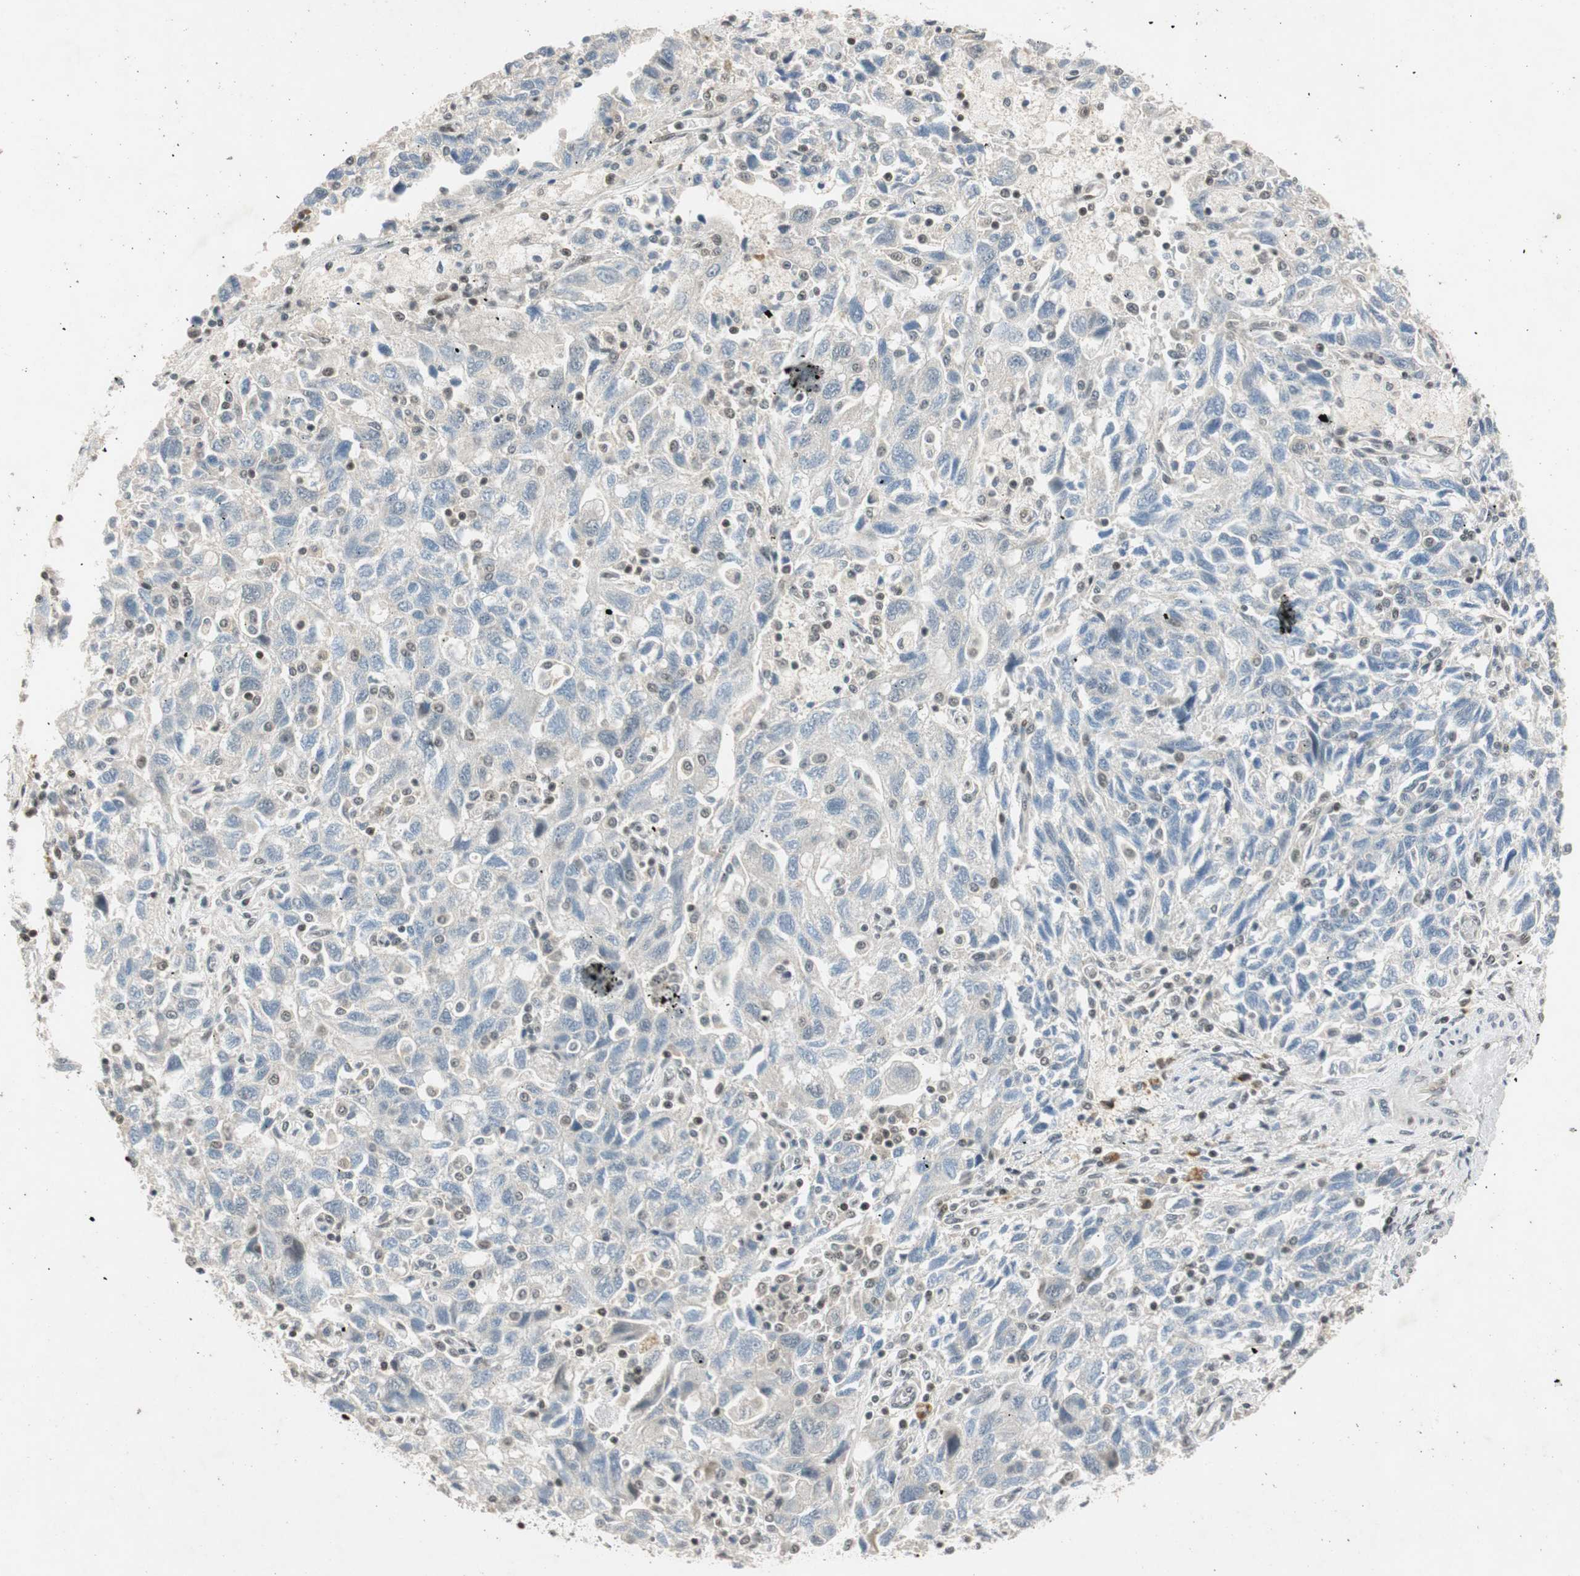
{"staining": {"intensity": "negative", "quantity": "none", "location": "none"}, "tissue": "ovarian cancer", "cell_type": "Tumor cells", "image_type": "cancer", "snomed": [{"axis": "morphology", "description": "Carcinoma, NOS"}, {"axis": "morphology", "description": "Cystadenocarcinoma, serous, NOS"}, {"axis": "topography", "description": "Ovary"}], "caption": "An image of ovarian carcinoma stained for a protein shows no brown staining in tumor cells. Brightfield microscopy of immunohistochemistry stained with DAB (3,3'-diaminobenzidine) (brown) and hematoxylin (blue), captured at high magnification.", "gene": "NCBP3", "patient": {"sex": "female", "age": 69}}